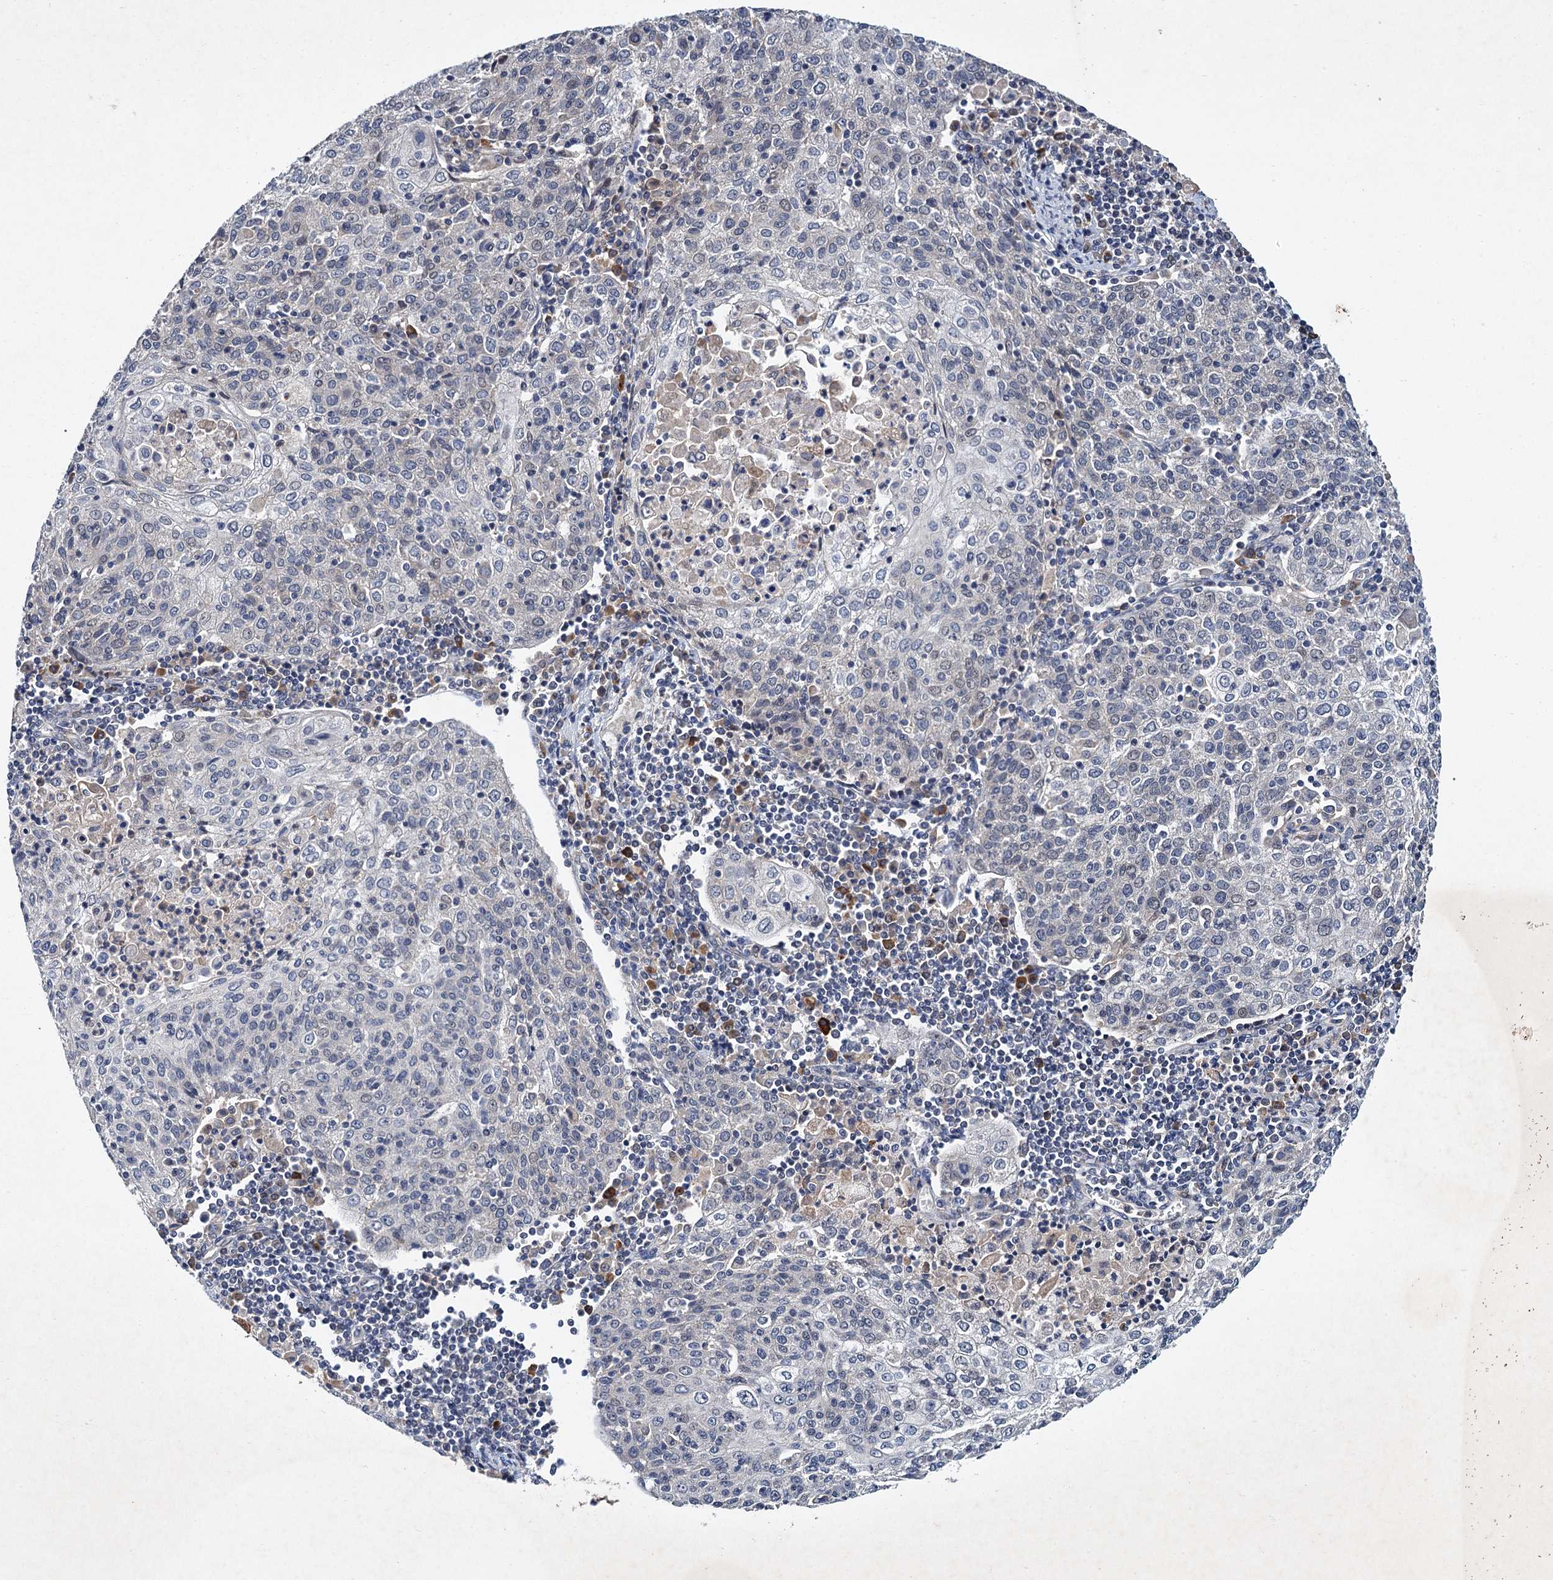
{"staining": {"intensity": "negative", "quantity": "none", "location": "none"}, "tissue": "cervical cancer", "cell_type": "Tumor cells", "image_type": "cancer", "snomed": [{"axis": "morphology", "description": "Squamous cell carcinoma, NOS"}, {"axis": "topography", "description": "Cervix"}], "caption": "Tumor cells are negative for protein expression in human cervical squamous cell carcinoma. Nuclei are stained in blue.", "gene": "TMEM39B", "patient": {"sex": "female", "age": 48}}